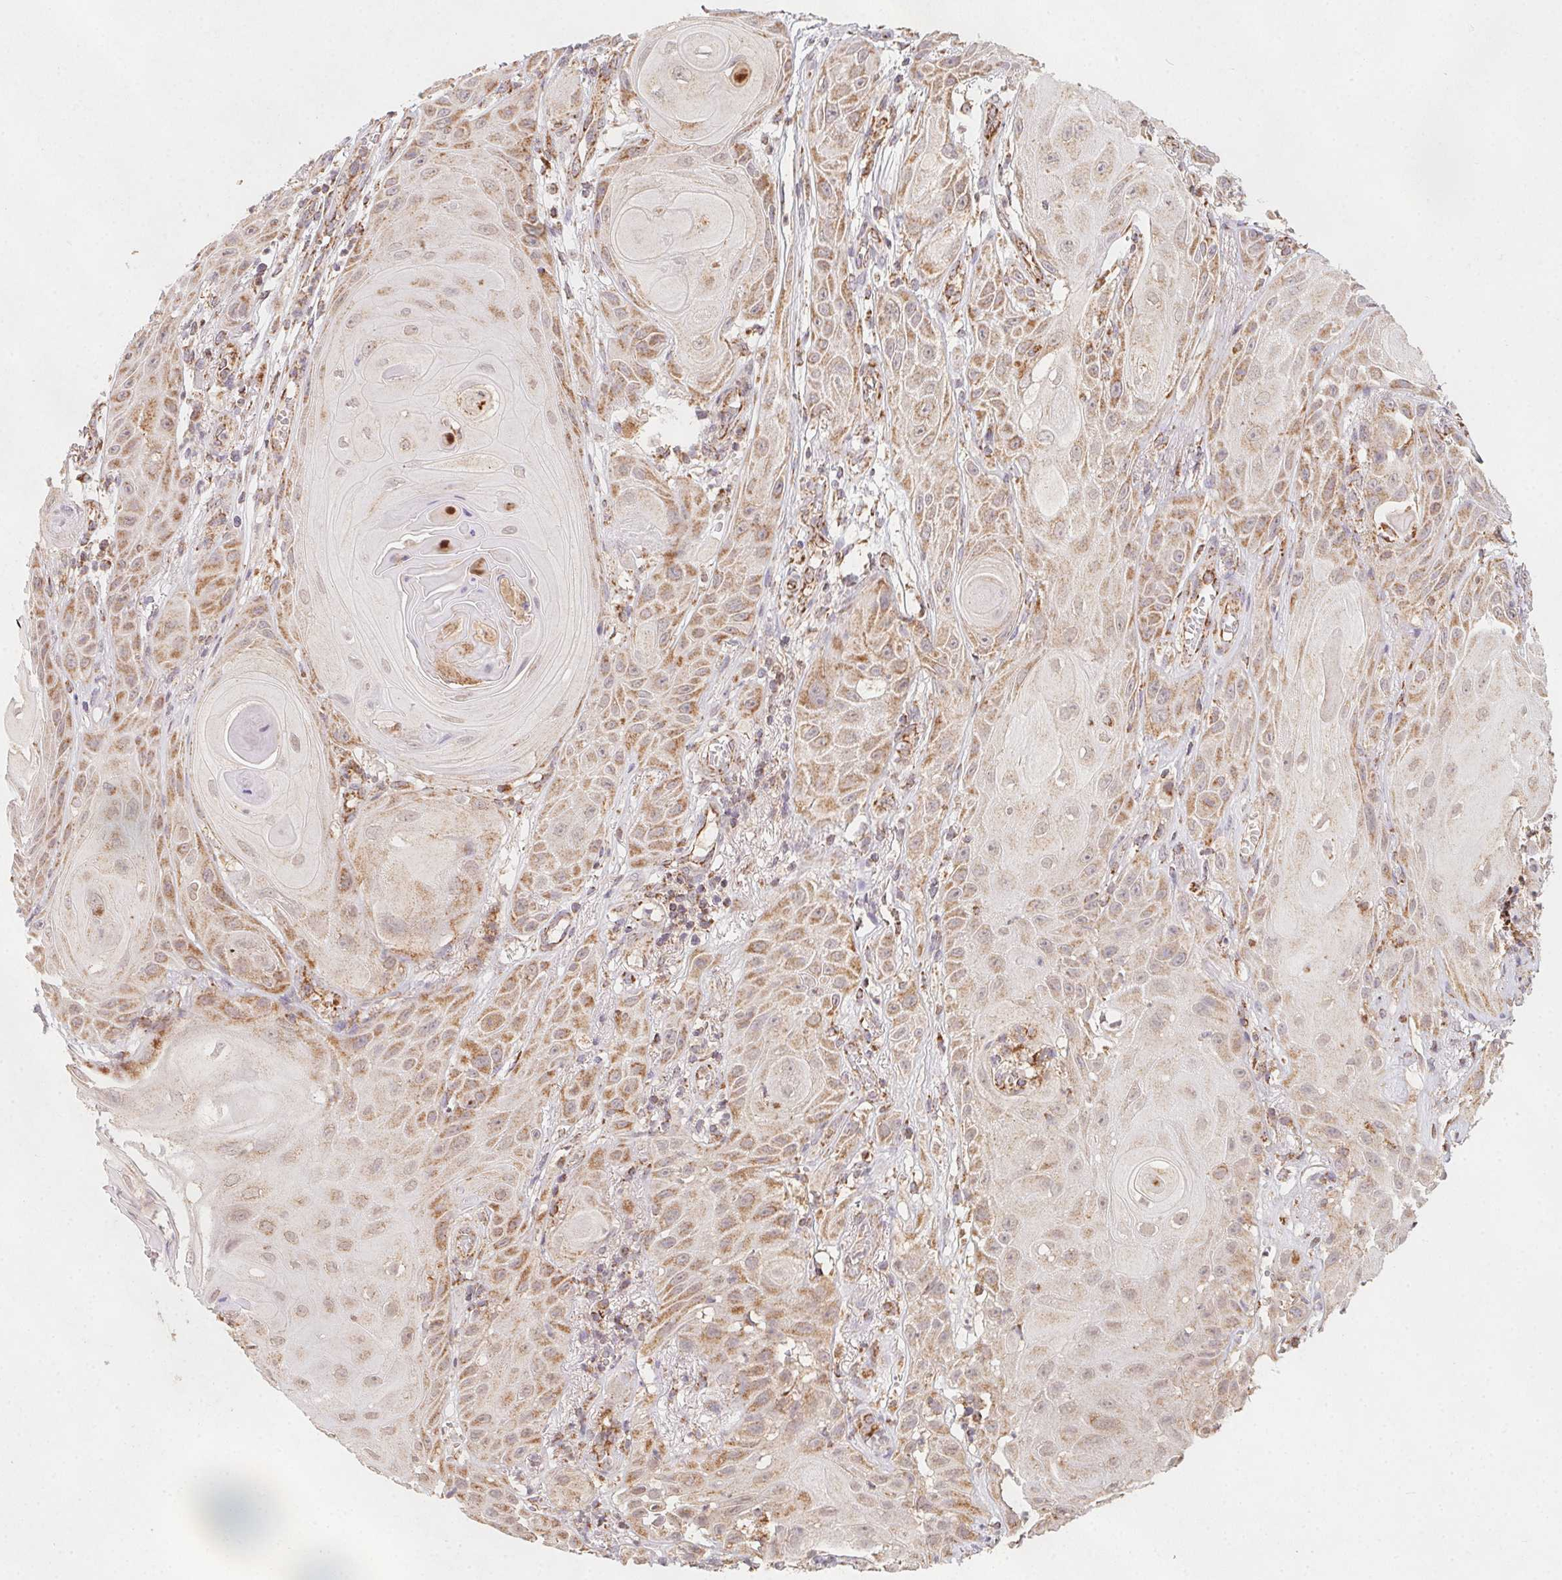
{"staining": {"intensity": "moderate", "quantity": ">75%", "location": "cytoplasmic/membranous"}, "tissue": "skin cancer", "cell_type": "Tumor cells", "image_type": "cancer", "snomed": [{"axis": "morphology", "description": "Squamous cell carcinoma, NOS"}, {"axis": "topography", "description": "Skin"}], "caption": "Squamous cell carcinoma (skin) tissue demonstrates moderate cytoplasmic/membranous expression in about >75% of tumor cells", "gene": "NDUFS6", "patient": {"sex": "male", "age": 62}}